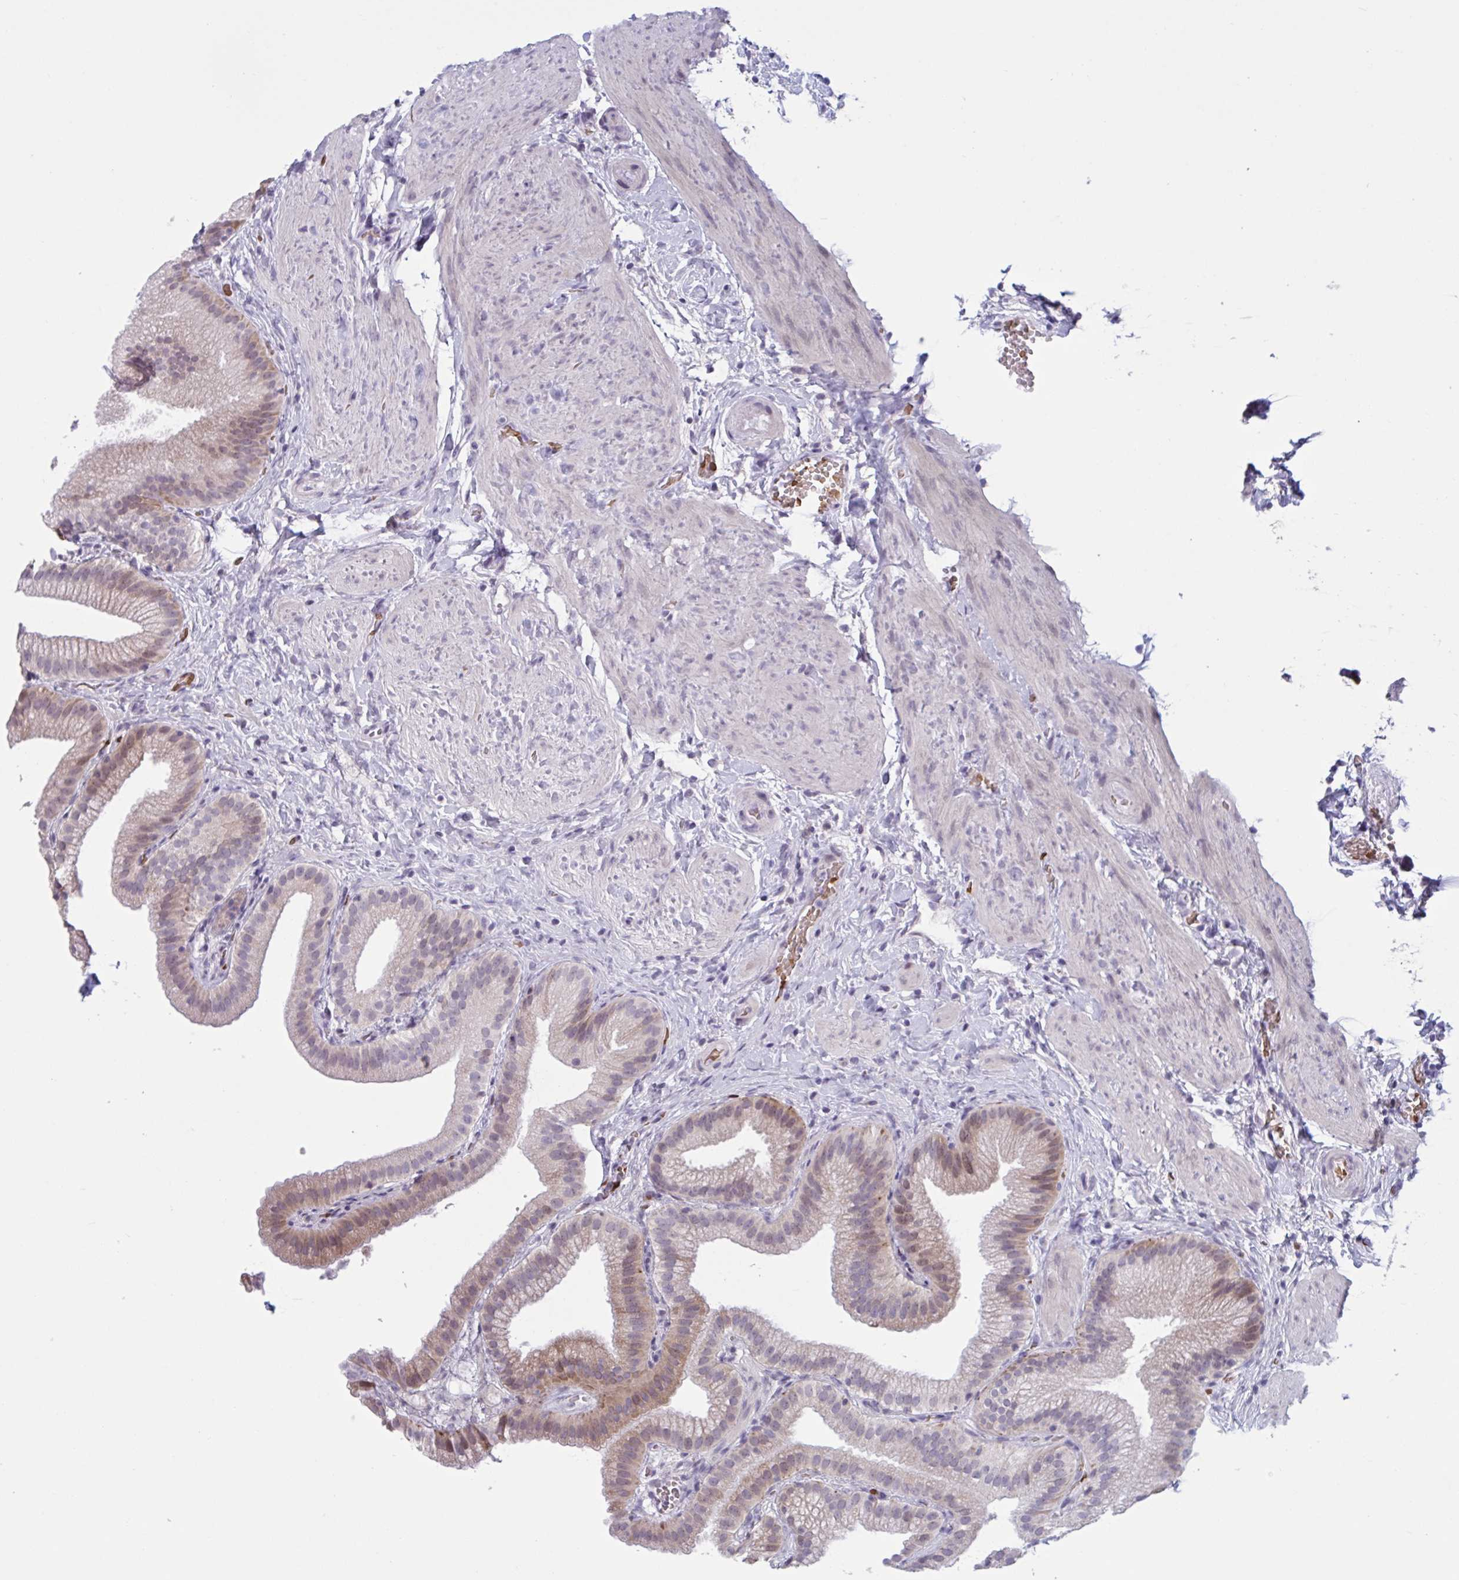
{"staining": {"intensity": "weak", "quantity": "25%-75%", "location": "cytoplasmic/membranous"}, "tissue": "gallbladder", "cell_type": "Glandular cells", "image_type": "normal", "snomed": [{"axis": "morphology", "description": "Normal tissue, NOS"}, {"axis": "topography", "description": "Gallbladder"}], "caption": "The photomicrograph shows immunohistochemical staining of normal gallbladder. There is weak cytoplasmic/membranous expression is seen in about 25%-75% of glandular cells.", "gene": "HSD11B2", "patient": {"sex": "female", "age": 63}}